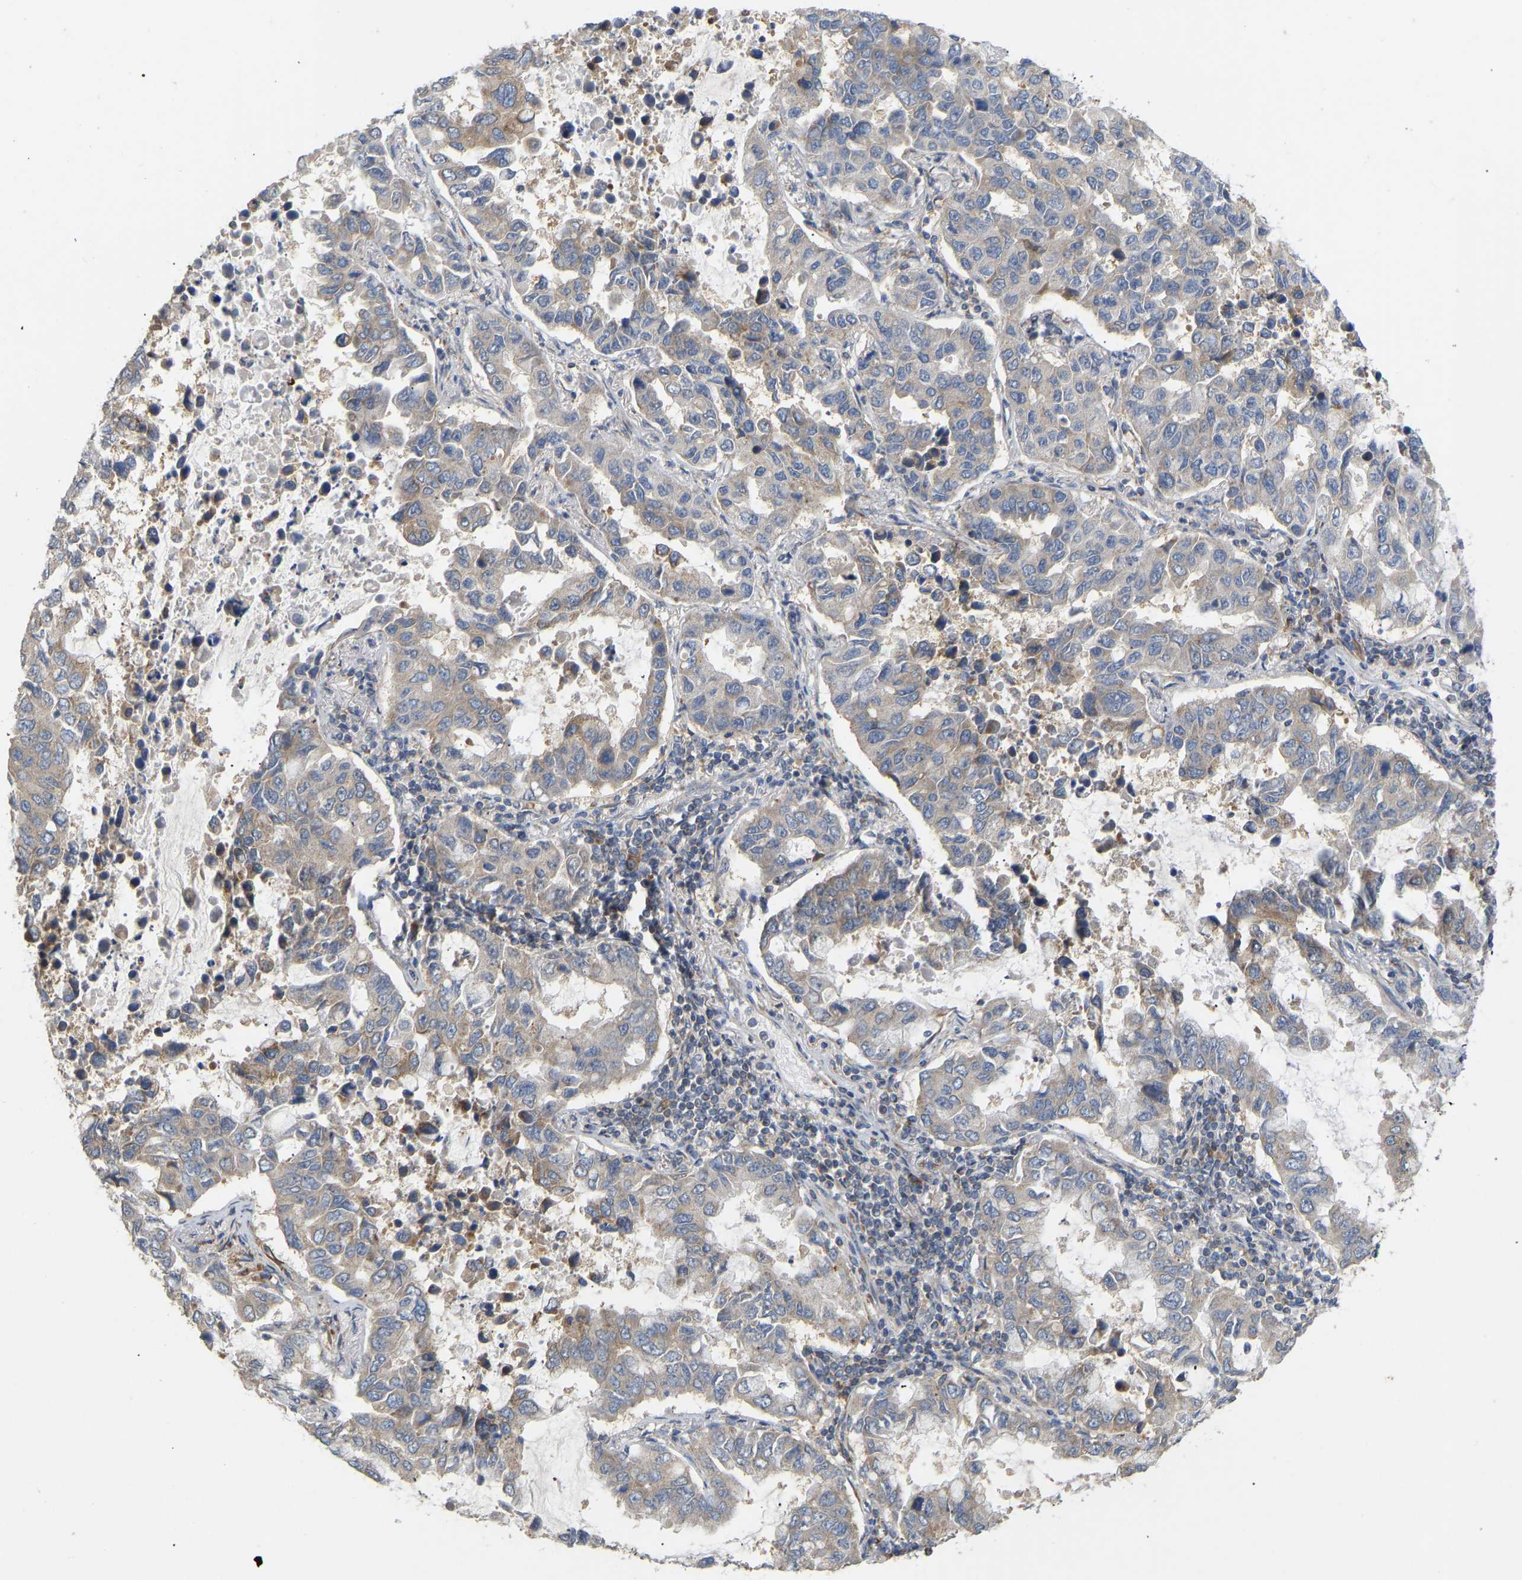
{"staining": {"intensity": "weak", "quantity": "<25%", "location": "cytoplasmic/membranous"}, "tissue": "lung cancer", "cell_type": "Tumor cells", "image_type": "cancer", "snomed": [{"axis": "morphology", "description": "Adenocarcinoma, NOS"}, {"axis": "topography", "description": "Lung"}], "caption": "A micrograph of lung adenocarcinoma stained for a protein demonstrates no brown staining in tumor cells.", "gene": "HACD2", "patient": {"sex": "male", "age": 64}}